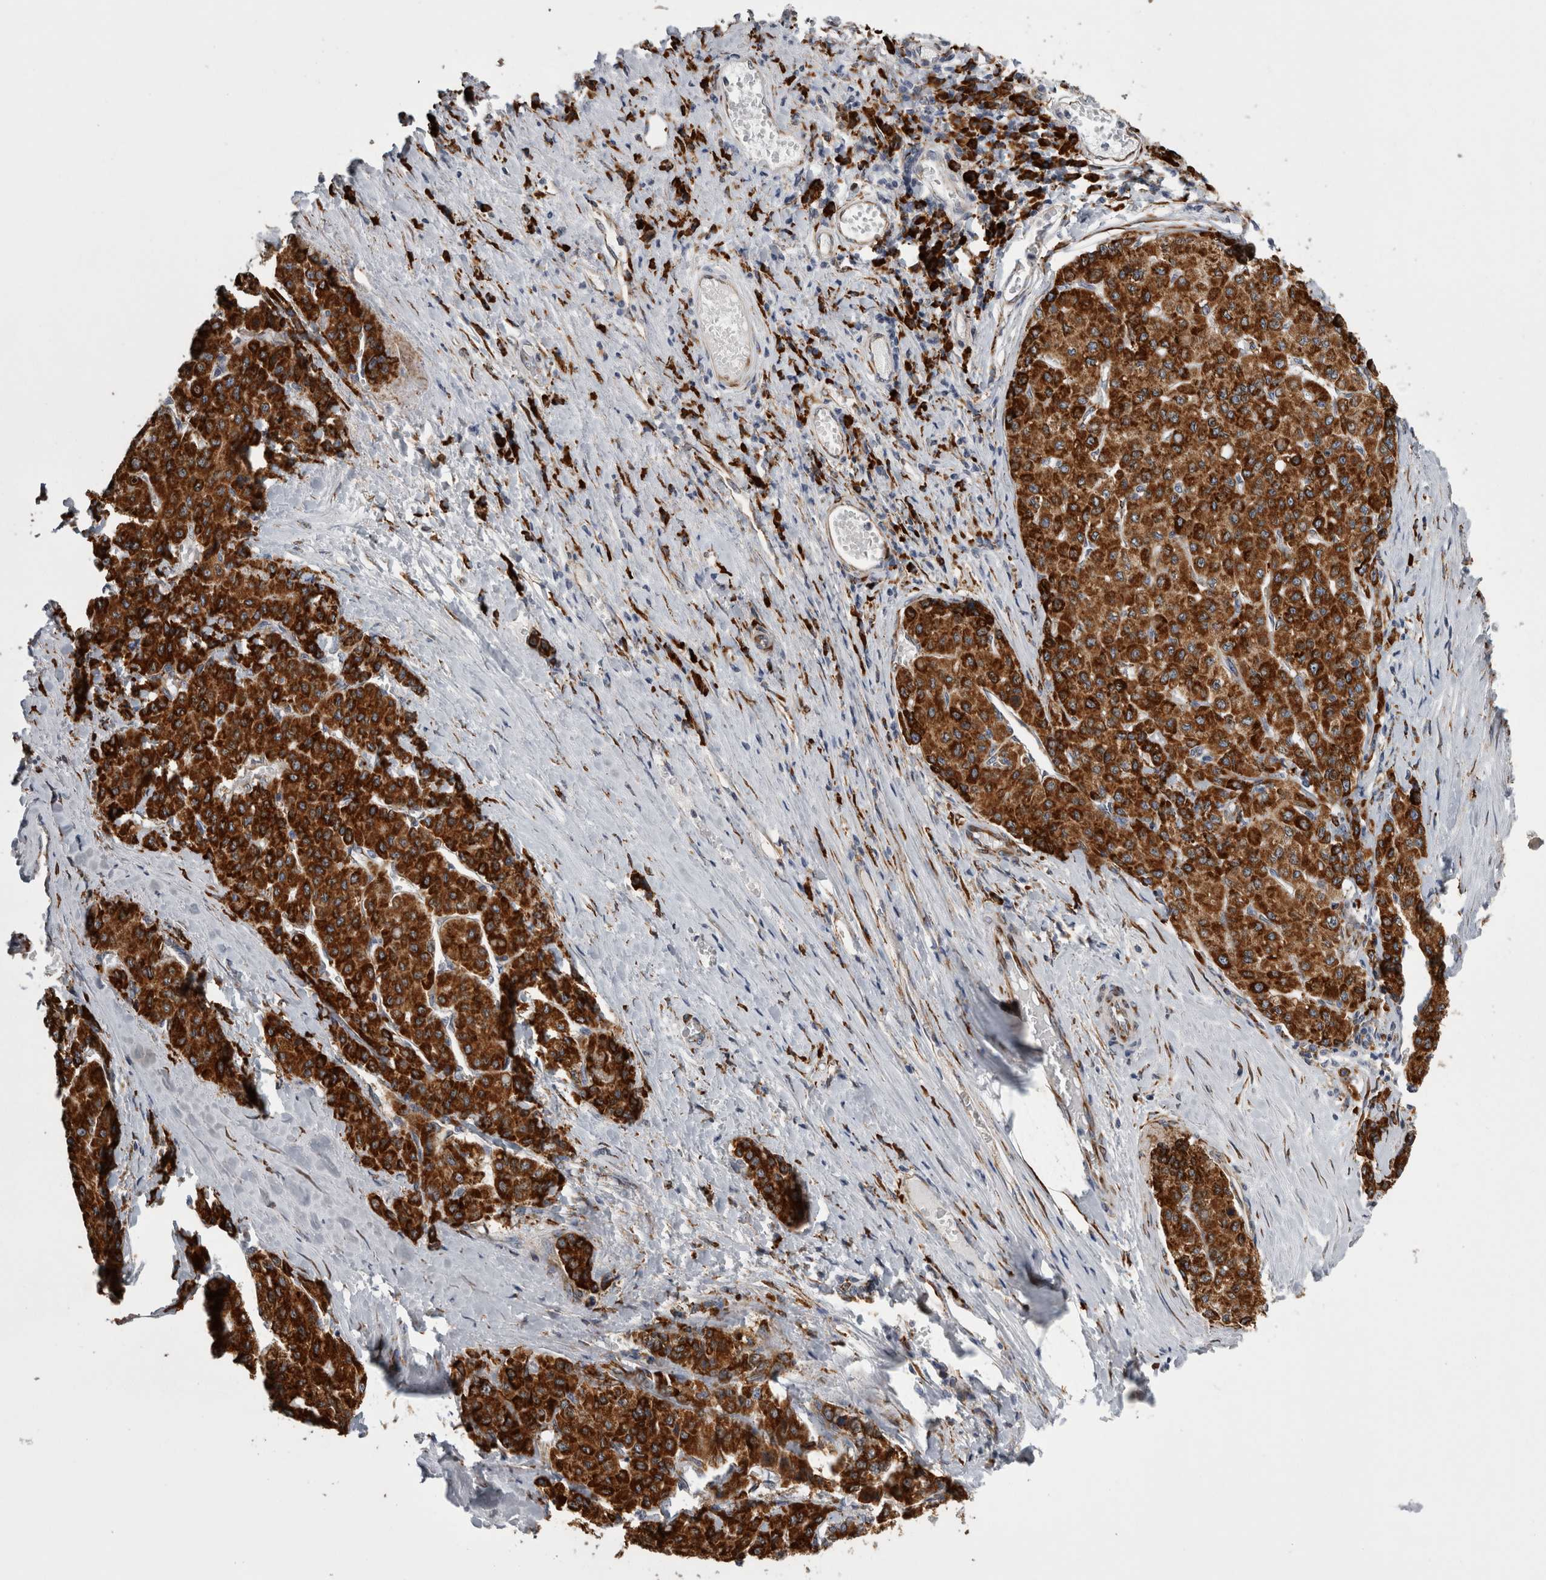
{"staining": {"intensity": "strong", "quantity": ">75%", "location": "cytoplasmic/membranous"}, "tissue": "liver cancer", "cell_type": "Tumor cells", "image_type": "cancer", "snomed": [{"axis": "morphology", "description": "Carcinoma, Hepatocellular, NOS"}, {"axis": "topography", "description": "Liver"}], "caption": "This is a histology image of IHC staining of liver cancer (hepatocellular carcinoma), which shows strong expression in the cytoplasmic/membranous of tumor cells.", "gene": "FHIP2B", "patient": {"sex": "male", "age": 65}}